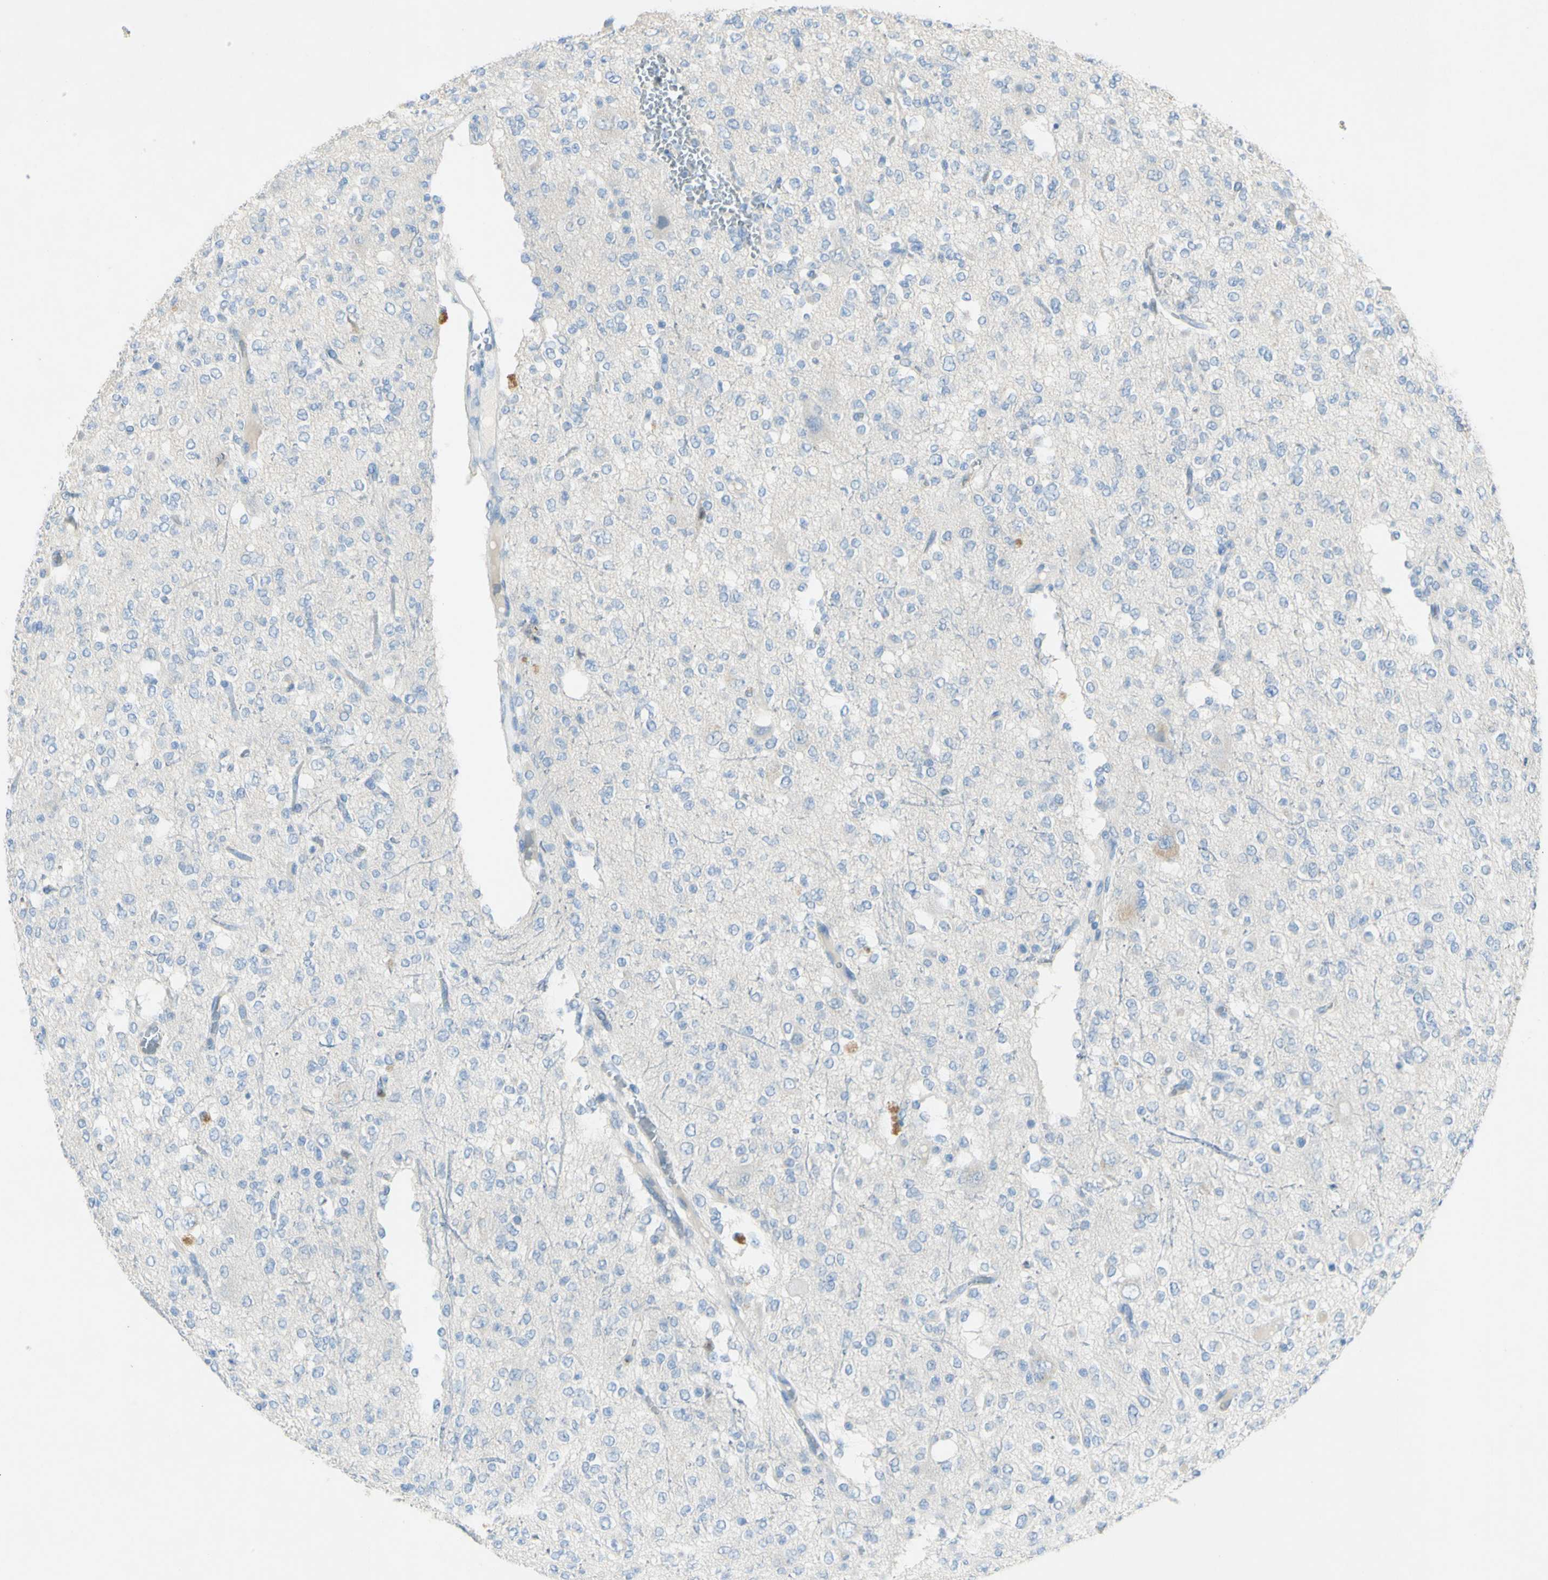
{"staining": {"intensity": "negative", "quantity": "none", "location": "none"}, "tissue": "glioma", "cell_type": "Tumor cells", "image_type": "cancer", "snomed": [{"axis": "morphology", "description": "Glioma, malignant, Low grade"}, {"axis": "topography", "description": "Brain"}], "caption": "The immunohistochemistry photomicrograph has no significant staining in tumor cells of low-grade glioma (malignant) tissue.", "gene": "GDF15", "patient": {"sex": "male", "age": 38}}